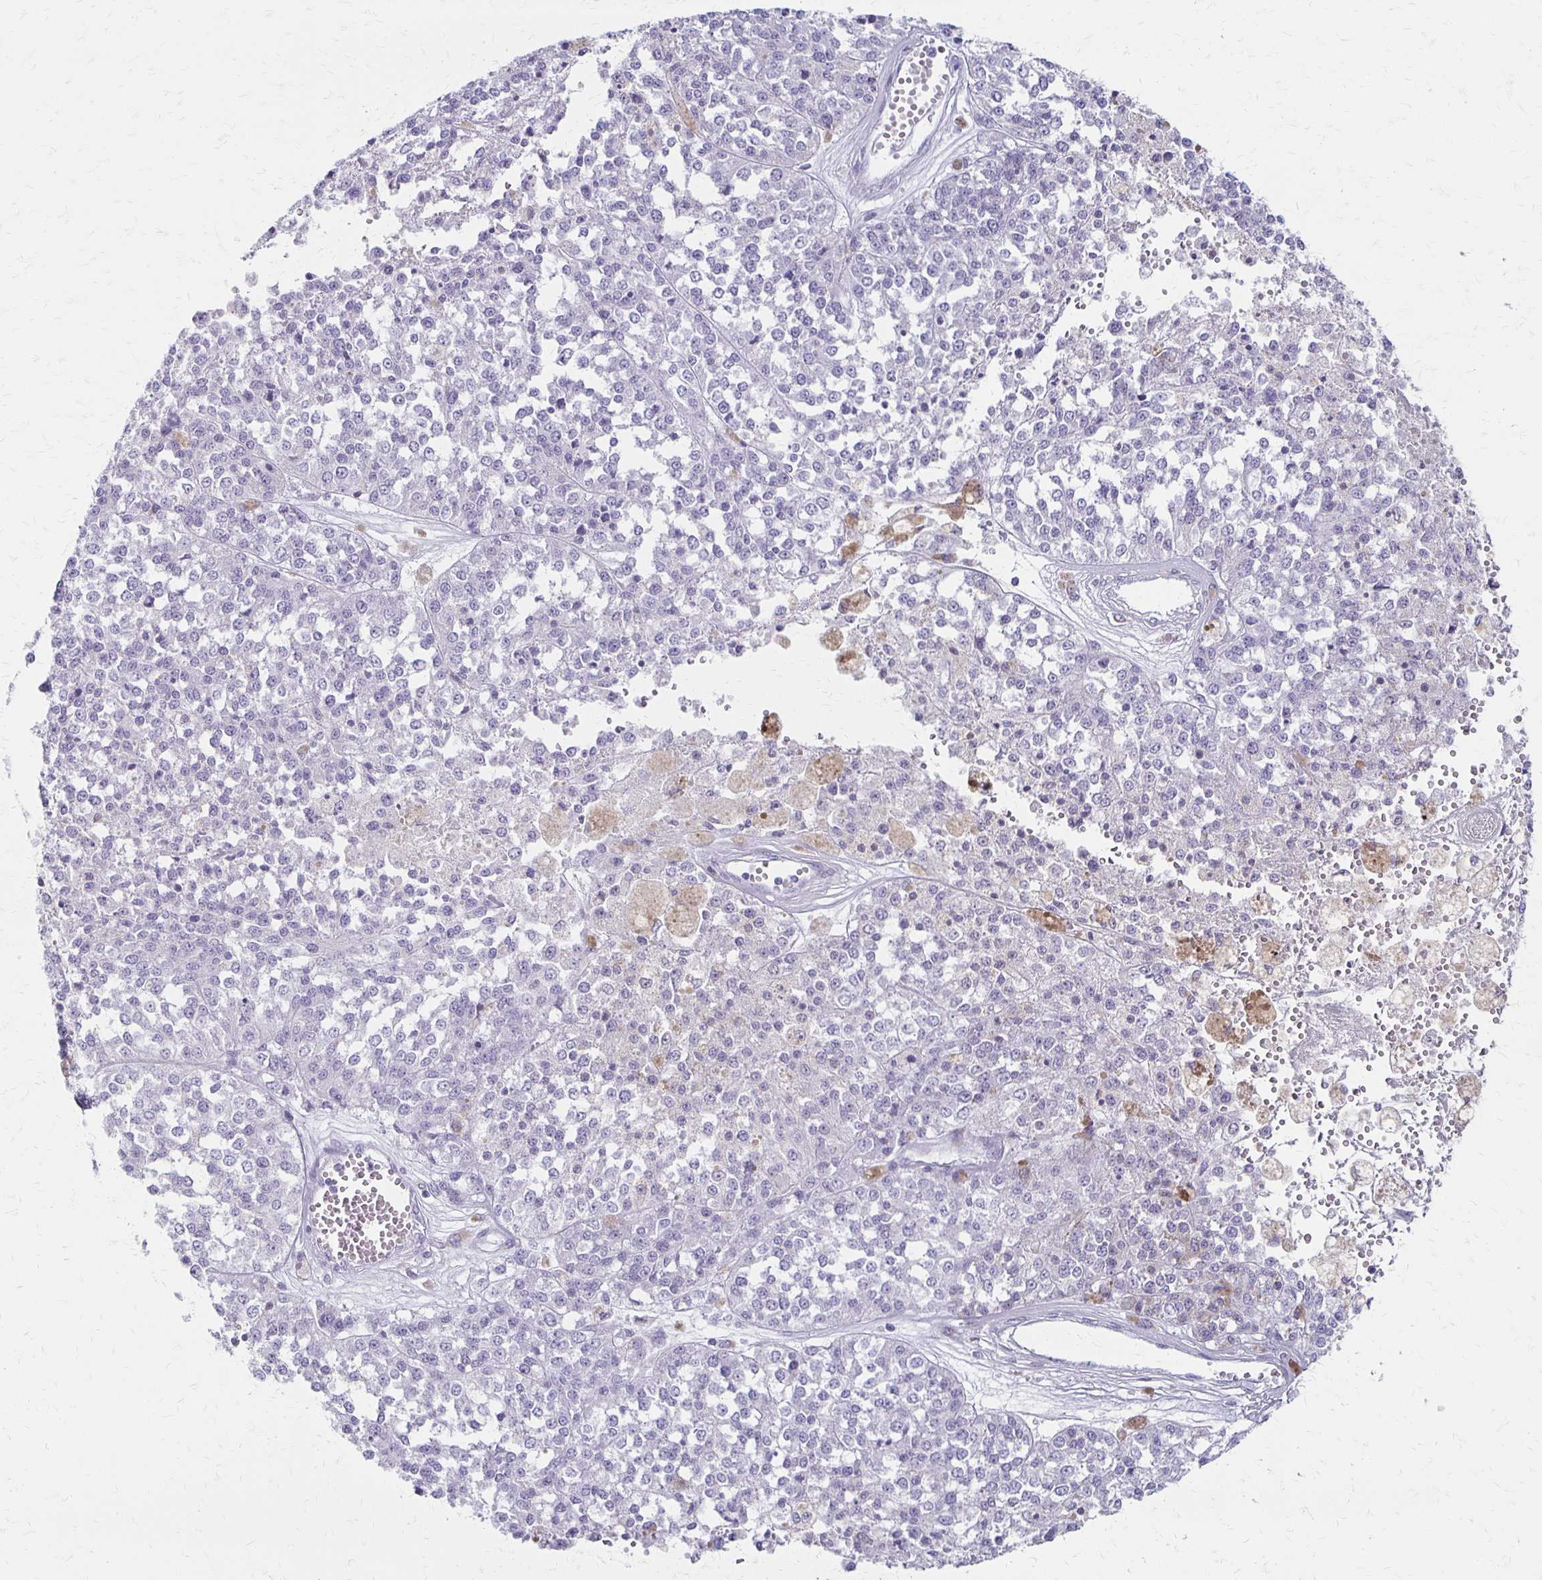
{"staining": {"intensity": "negative", "quantity": "none", "location": "none"}, "tissue": "melanoma", "cell_type": "Tumor cells", "image_type": "cancer", "snomed": [{"axis": "morphology", "description": "Malignant melanoma, Metastatic site"}, {"axis": "topography", "description": "Lymph node"}], "caption": "Tumor cells are negative for brown protein staining in melanoma.", "gene": "IVL", "patient": {"sex": "female", "age": 64}}